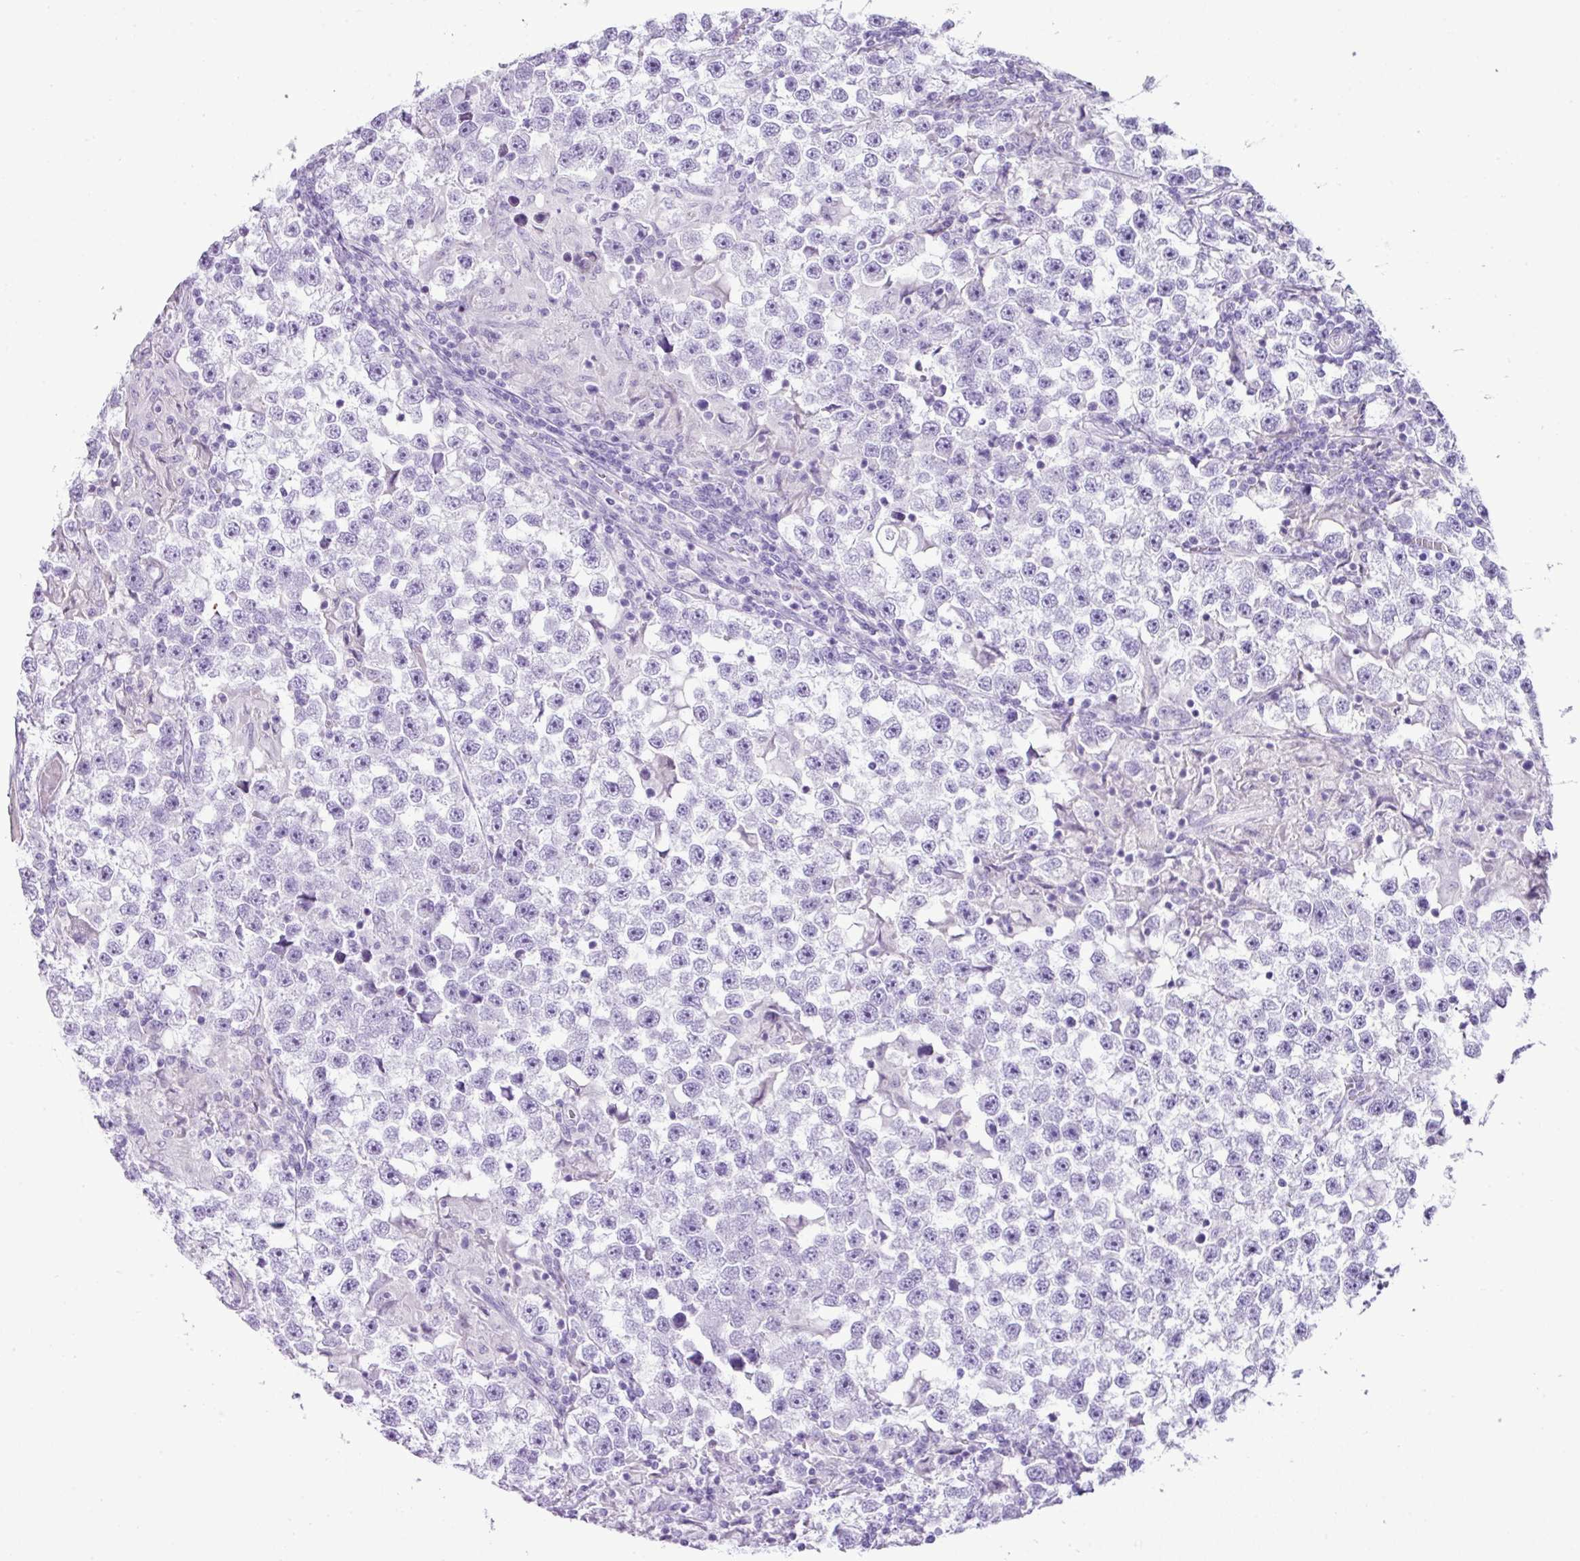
{"staining": {"intensity": "negative", "quantity": "none", "location": "none"}, "tissue": "testis cancer", "cell_type": "Tumor cells", "image_type": "cancer", "snomed": [{"axis": "morphology", "description": "Seminoma, NOS"}, {"axis": "topography", "description": "Testis"}], "caption": "Testis cancer was stained to show a protein in brown. There is no significant positivity in tumor cells.", "gene": "HTR3E", "patient": {"sex": "male", "age": 46}}